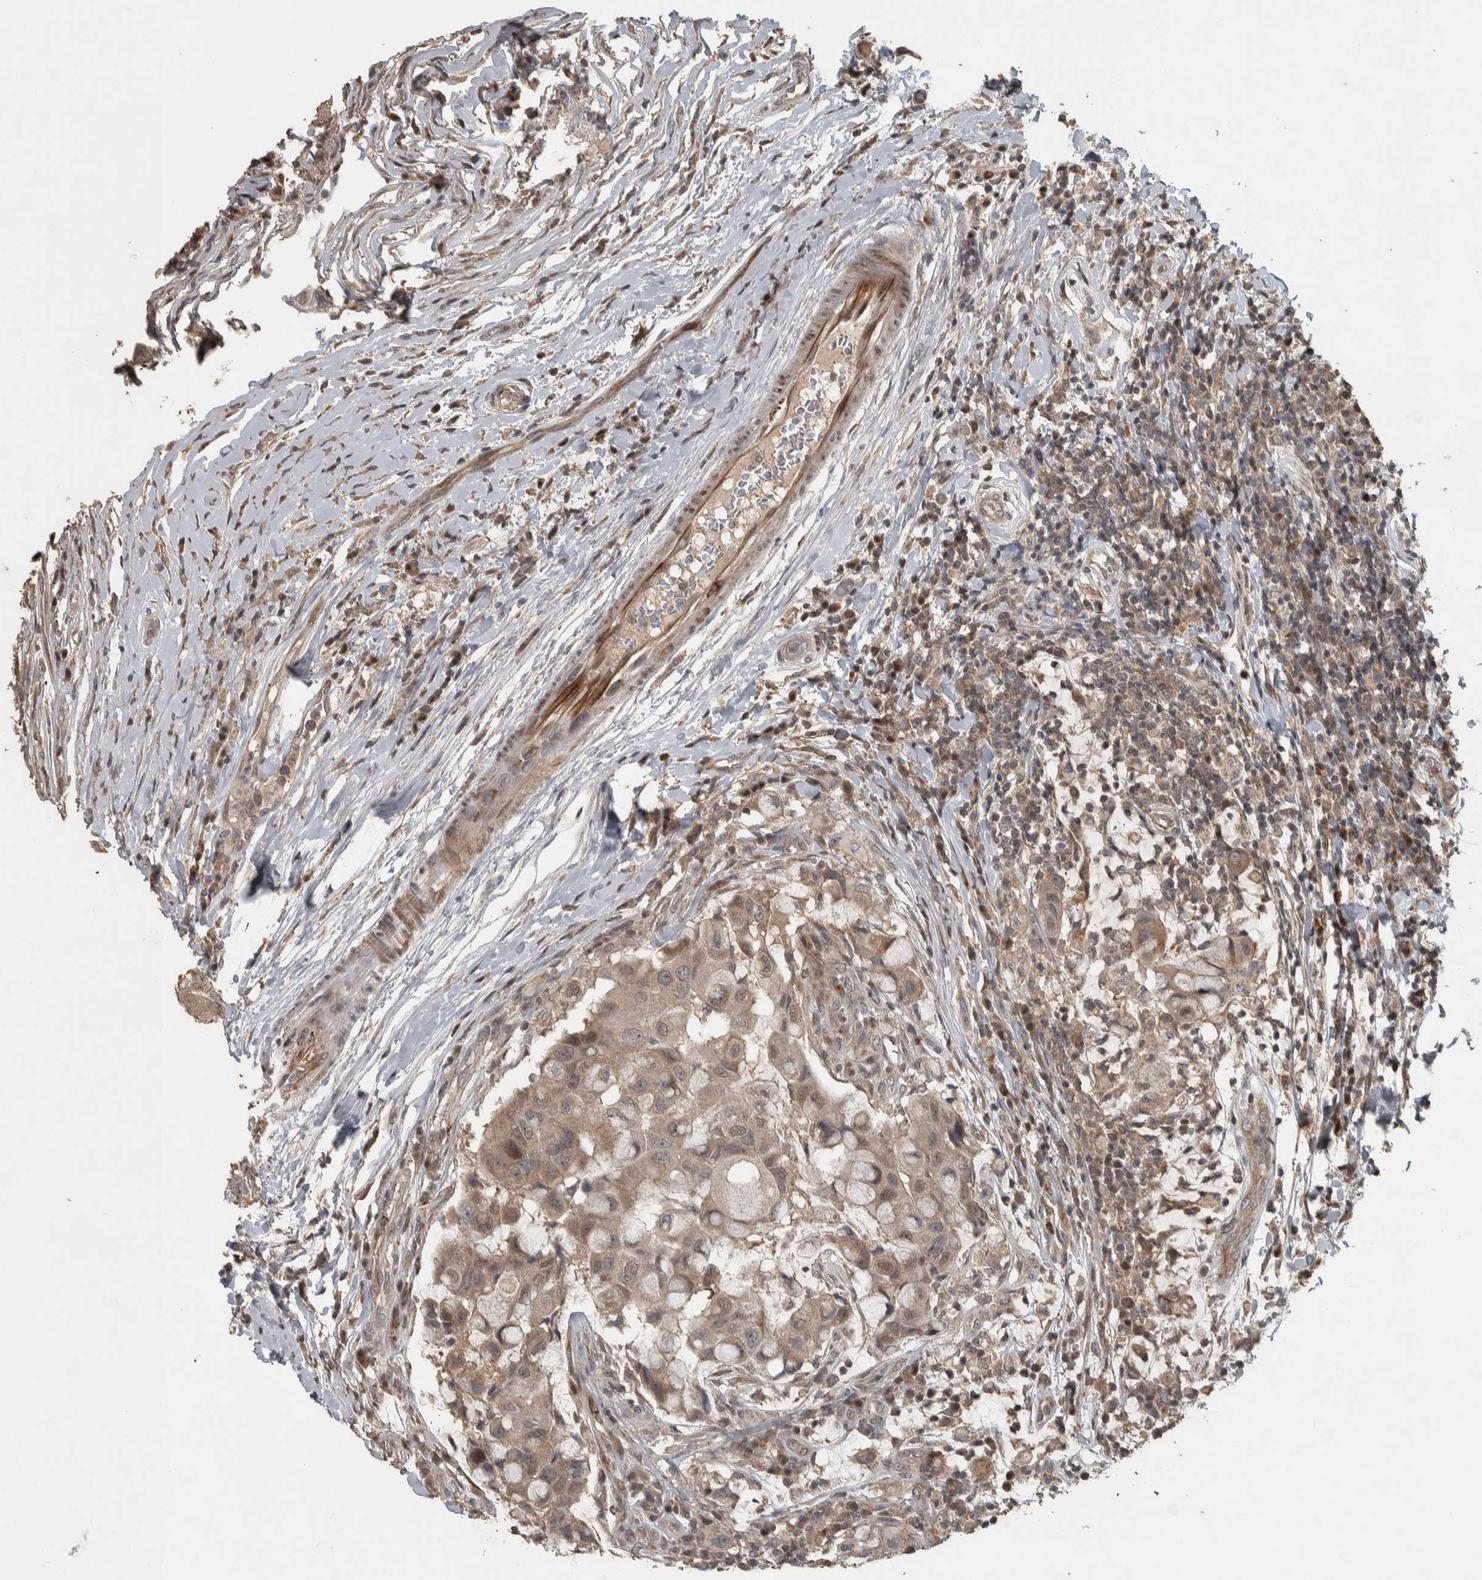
{"staining": {"intensity": "weak", "quantity": ">75%", "location": "cytoplasmic/membranous"}, "tissue": "breast cancer", "cell_type": "Tumor cells", "image_type": "cancer", "snomed": [{"axis": "morphology", "description": "Duct carcinoma"}, {"axis": "topography", "description": "Breast"}], "caption": "Breast infiltrating ductal carcinoma stained with IHC shows weak cytoplasmic/membranous positivity in about >75% of tumor cells.", "gene": "ERAL1", "patient": {"sex": "female", "age": 27}}